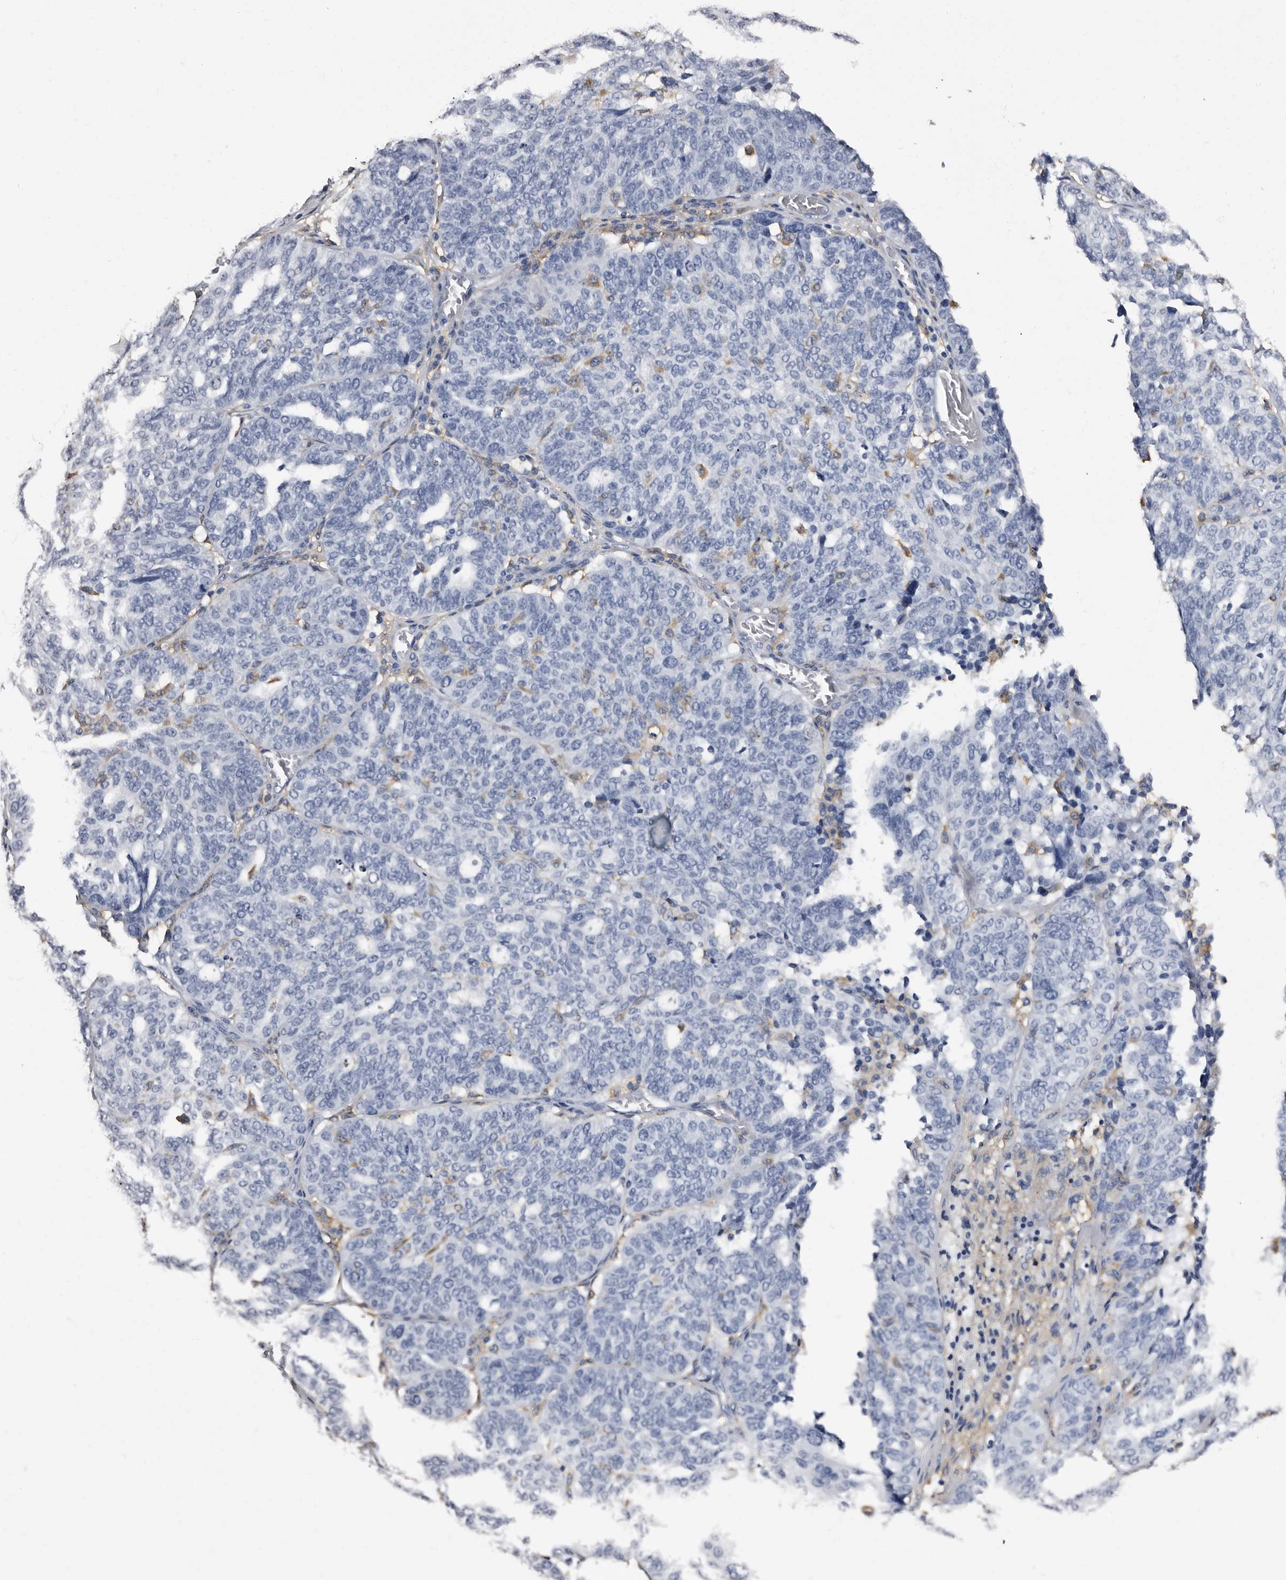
{"staining": {"intensity": "negative", "quantity": "none", "location": "none"}, "tissue": "ovarian cancer", "cell_type": "Tumor cells", "image_type": "cancer", "snomed": [{"axis": "morphology", "description": "Cystadenocarcinoma, serous, NOS"}, {"axis": "topography", "description": "Ovary"}], "caption": "Serous cystadenocarcinoma (ovarian) was stained to show a protein in brown. There is no significant positivity in tumor cells.", "gene": "EPB41L3", "patient": {"sex": "female", "age": 59}}